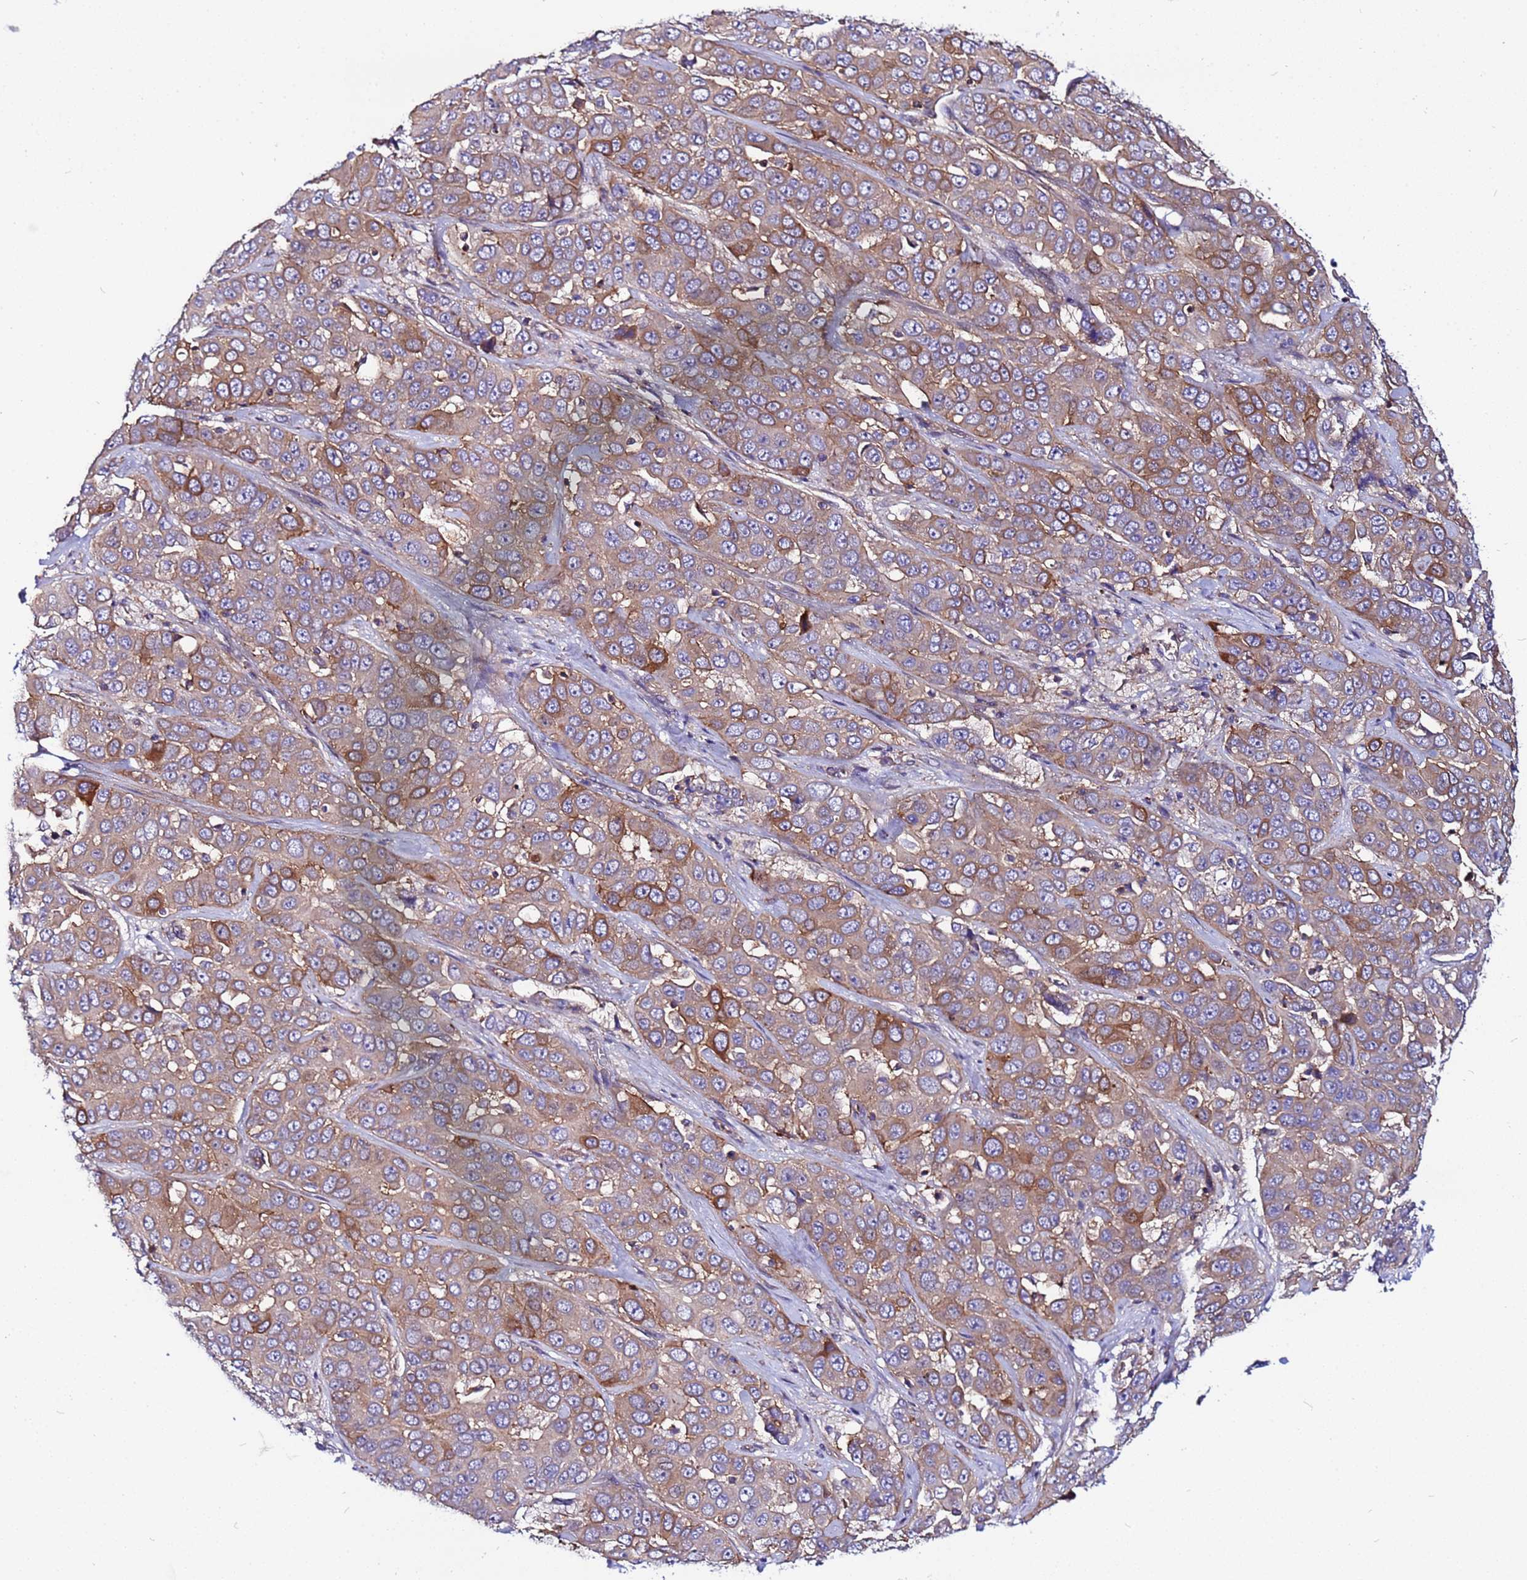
{"staining": {"intensity": "moderate", "quantity": "25%-75%", "location": "cytoplasmic/membranous"}, "tissue": "liver cancer", "cell_type": "Tumor cells", "image_type": "cancer", "snomed": [{"axis": "morphology", "description": "Cholangiocarcinoma"}, {"axis": "topography", "description": "Liver"}], "caption": "Protein staining exhibits moderate cytoplasmic/membranous staining in about 25%-75% of tumor cells in cholangiocarcinoma (liver). (Brightfield microscopy of DAB IHC at high magnification).", "gene": "STK38", "patient": {"sex": "female", "age": 52}}